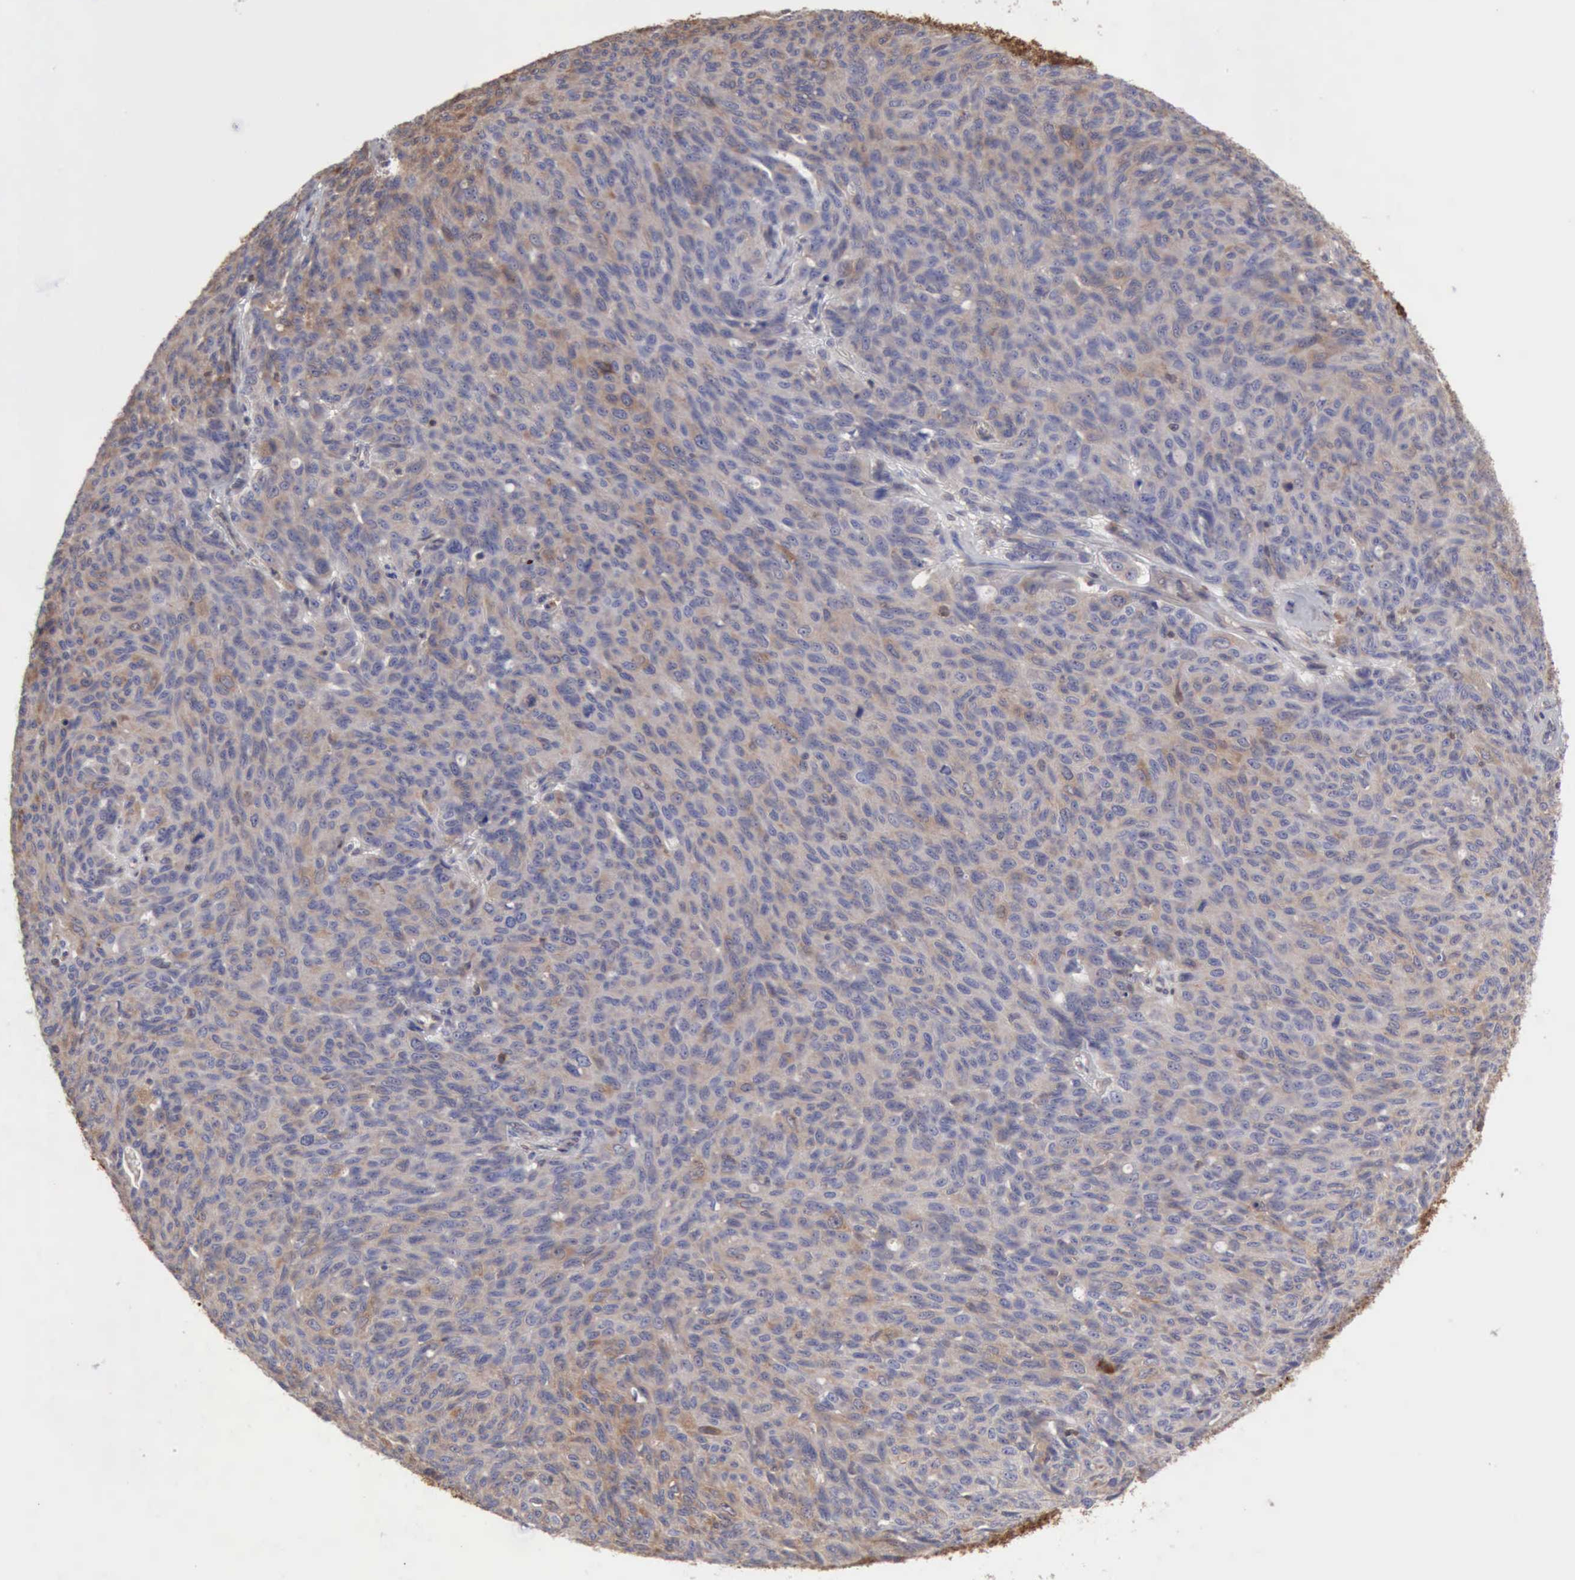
{"staining": {"intensity": "moderate", "quantity": ">75%", "location": "cytoplasmic/membranous"}, "tissue": "ovarian cancer", "cell_type": "Tumor cells", "image_type": "cancer", "snomed": [{"axis": "morphology", "description": "Carcinoma, endometroid"}, {"axis": "topography", "description": "Ovary"}], "caption": "Immunohistochemistry (IHC) (DAB (3,3'-diaminobenzidine)) staining of ovarian endometroid carcinoma displays moderate cytoplasmic/membranous protein staining in about >75% of tumor cells.", "gene": "APOL2", "patient": {"sex": "female", "age": 60}}